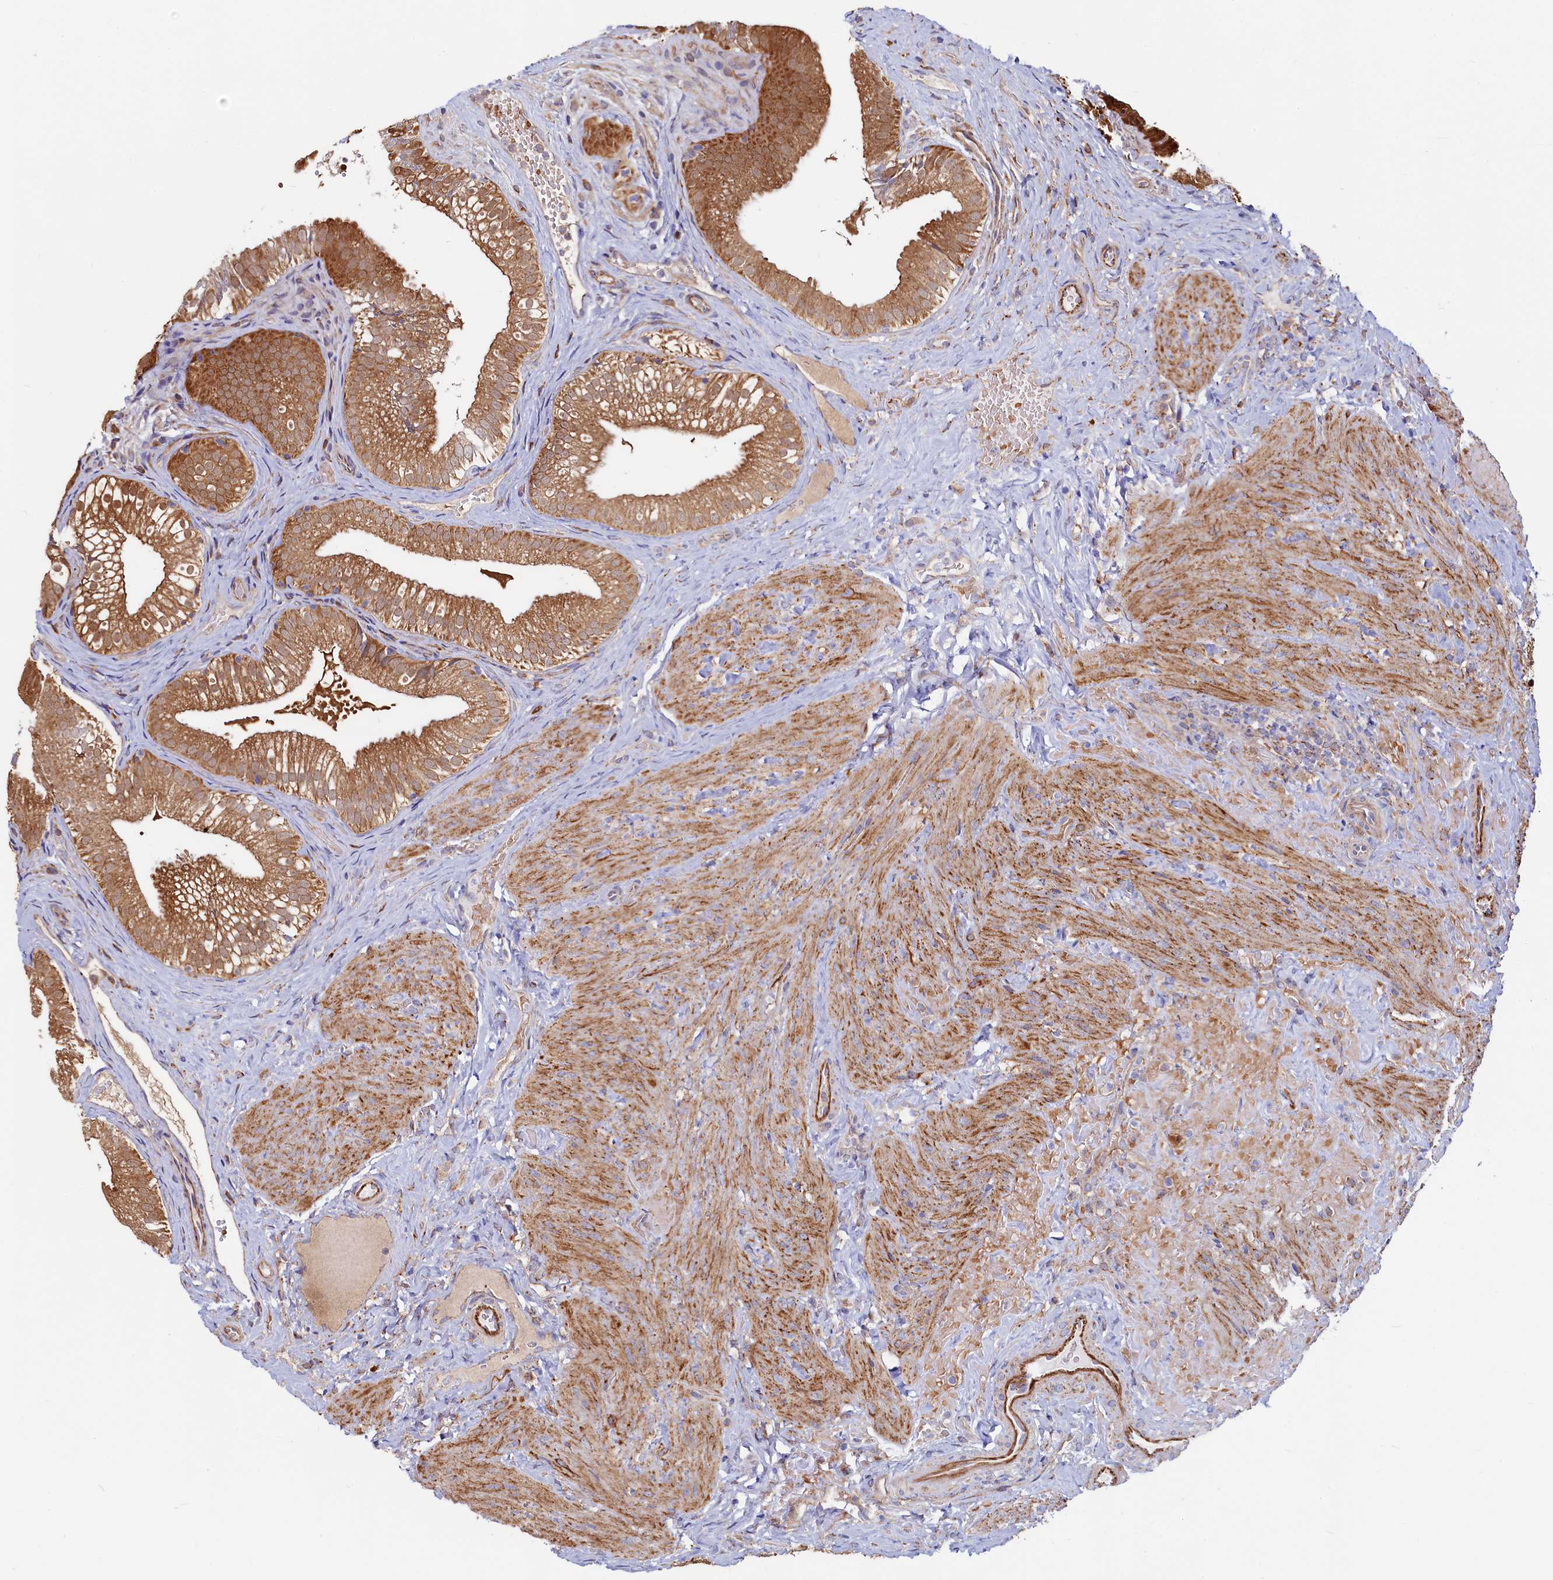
{"staining": {"intensity": "strong", "quantity": ">75%", "location": "cytoplasmic/membranous"}, "tissue": "gallbladder", "cell_type": "Glandular cells", "image_type": "normal", "snomed": [{"axis": "morphology", "description": "Normal tissue, NOS"}, {"axis": "topography", "description": "Gallbladder"}], "caption": "Immunohistochemistry (IHC) of unremarkable human gallbladder shows high levels of strong cytoplasmic/membranous staining in about >75% of glandular cells. Using DAB (brown) and hematoxylin (blue) stains, captured at high magnification using brightfield microscopy.", "gene": "ASTE1", "patient": {"sex": "female", "age": 30}}